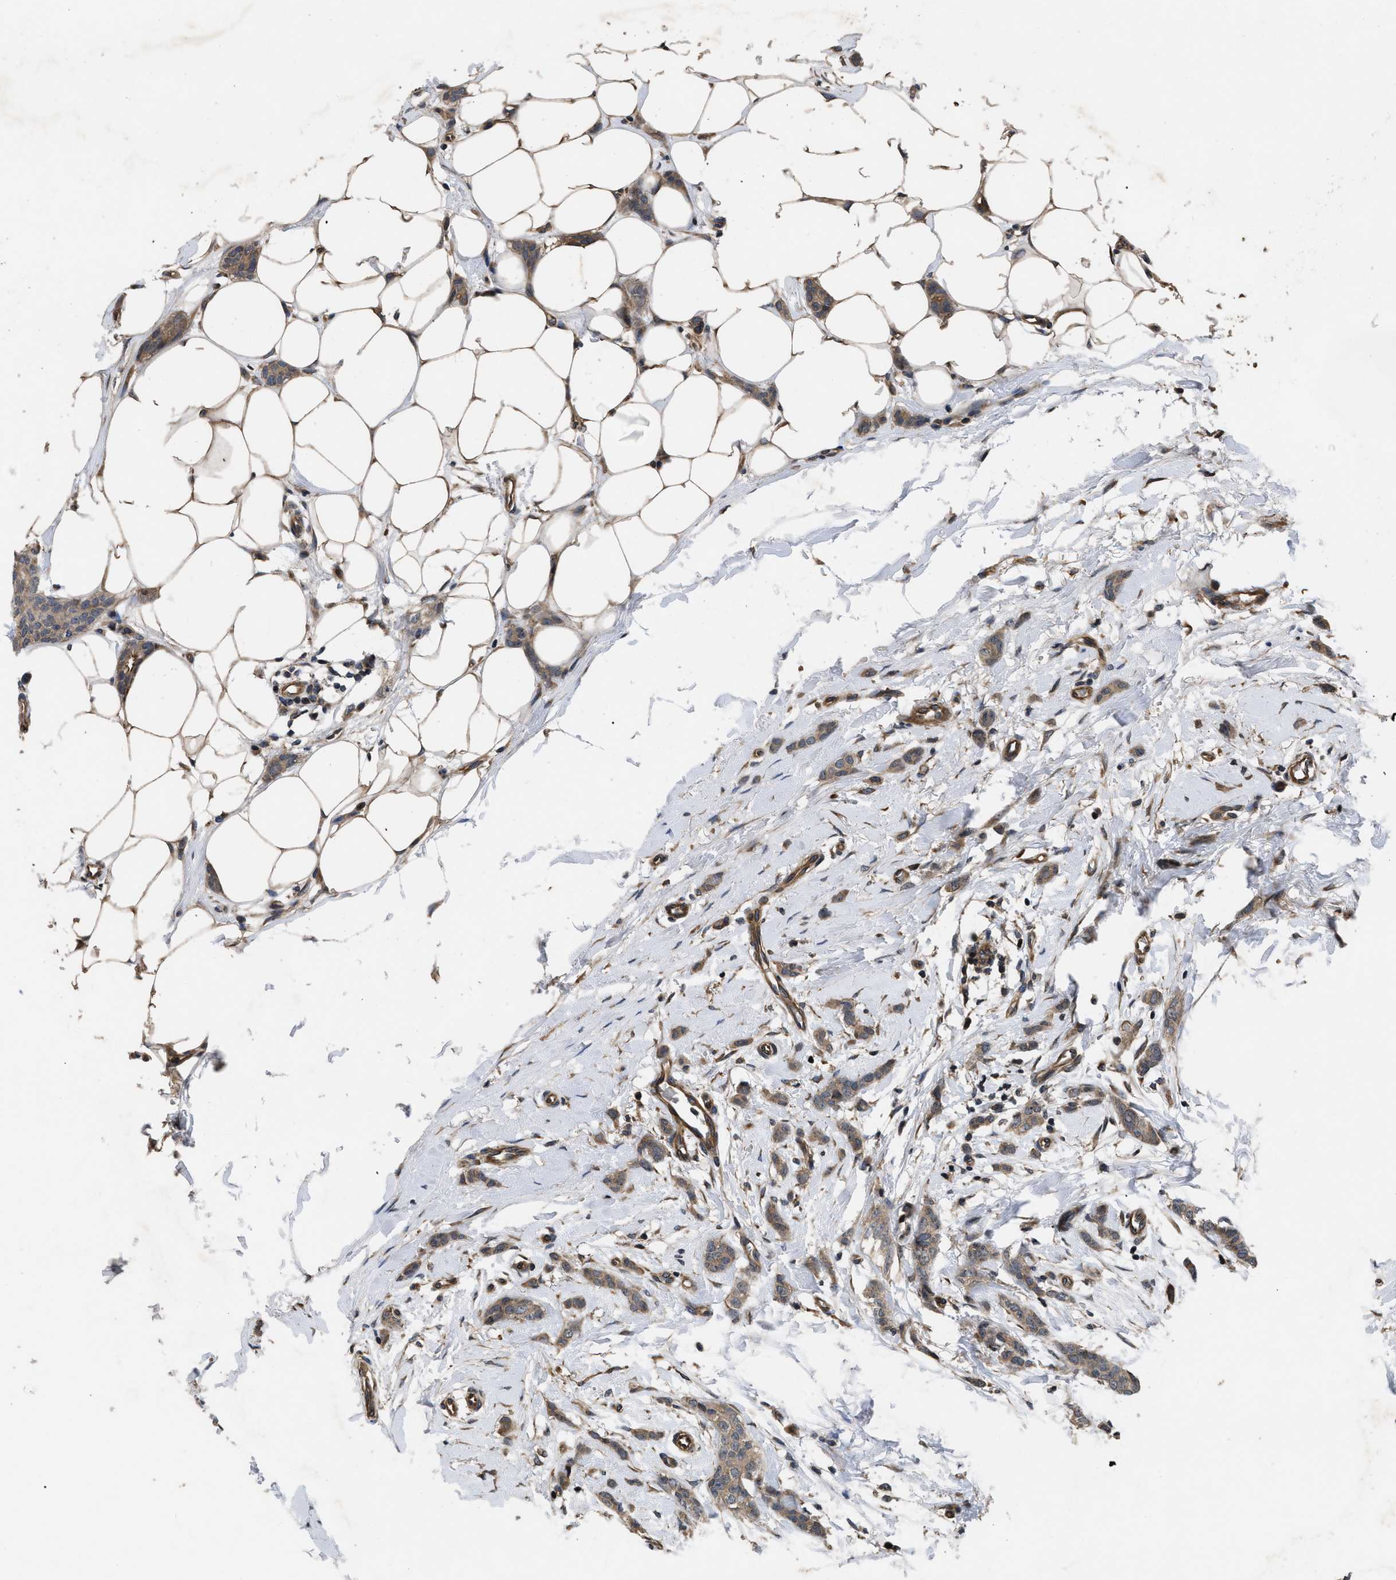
{"staining": {"intensity": "weak", "quantity": ">75%", "location": "cytoplasmic/membranous"}, "tissue": "breast cancer", "cell_type": "Tumor cells", "image_type": "cancer", "snomed": [{"axis": "morphology", "description": "Lobular carcinoma"}, {"axis": "topography", "description": "Skin"}, {"axis": "topography", "description": "Breast"}], "caption": "Immunohistochemical staining of human breast lobular carcinoma demonstrates weak cytoplasmic/membranous protein expression in about >75% of tumor cells. The staining was performed using DAB (3,3'-diaminobenzidine) to visualize the protein expression in brown, while the nuclei were stained in blue with hematoxylin (Magnification: 20x).", "gene": "DNAJC14", "patient": {"sex": "female", "age": 46}}